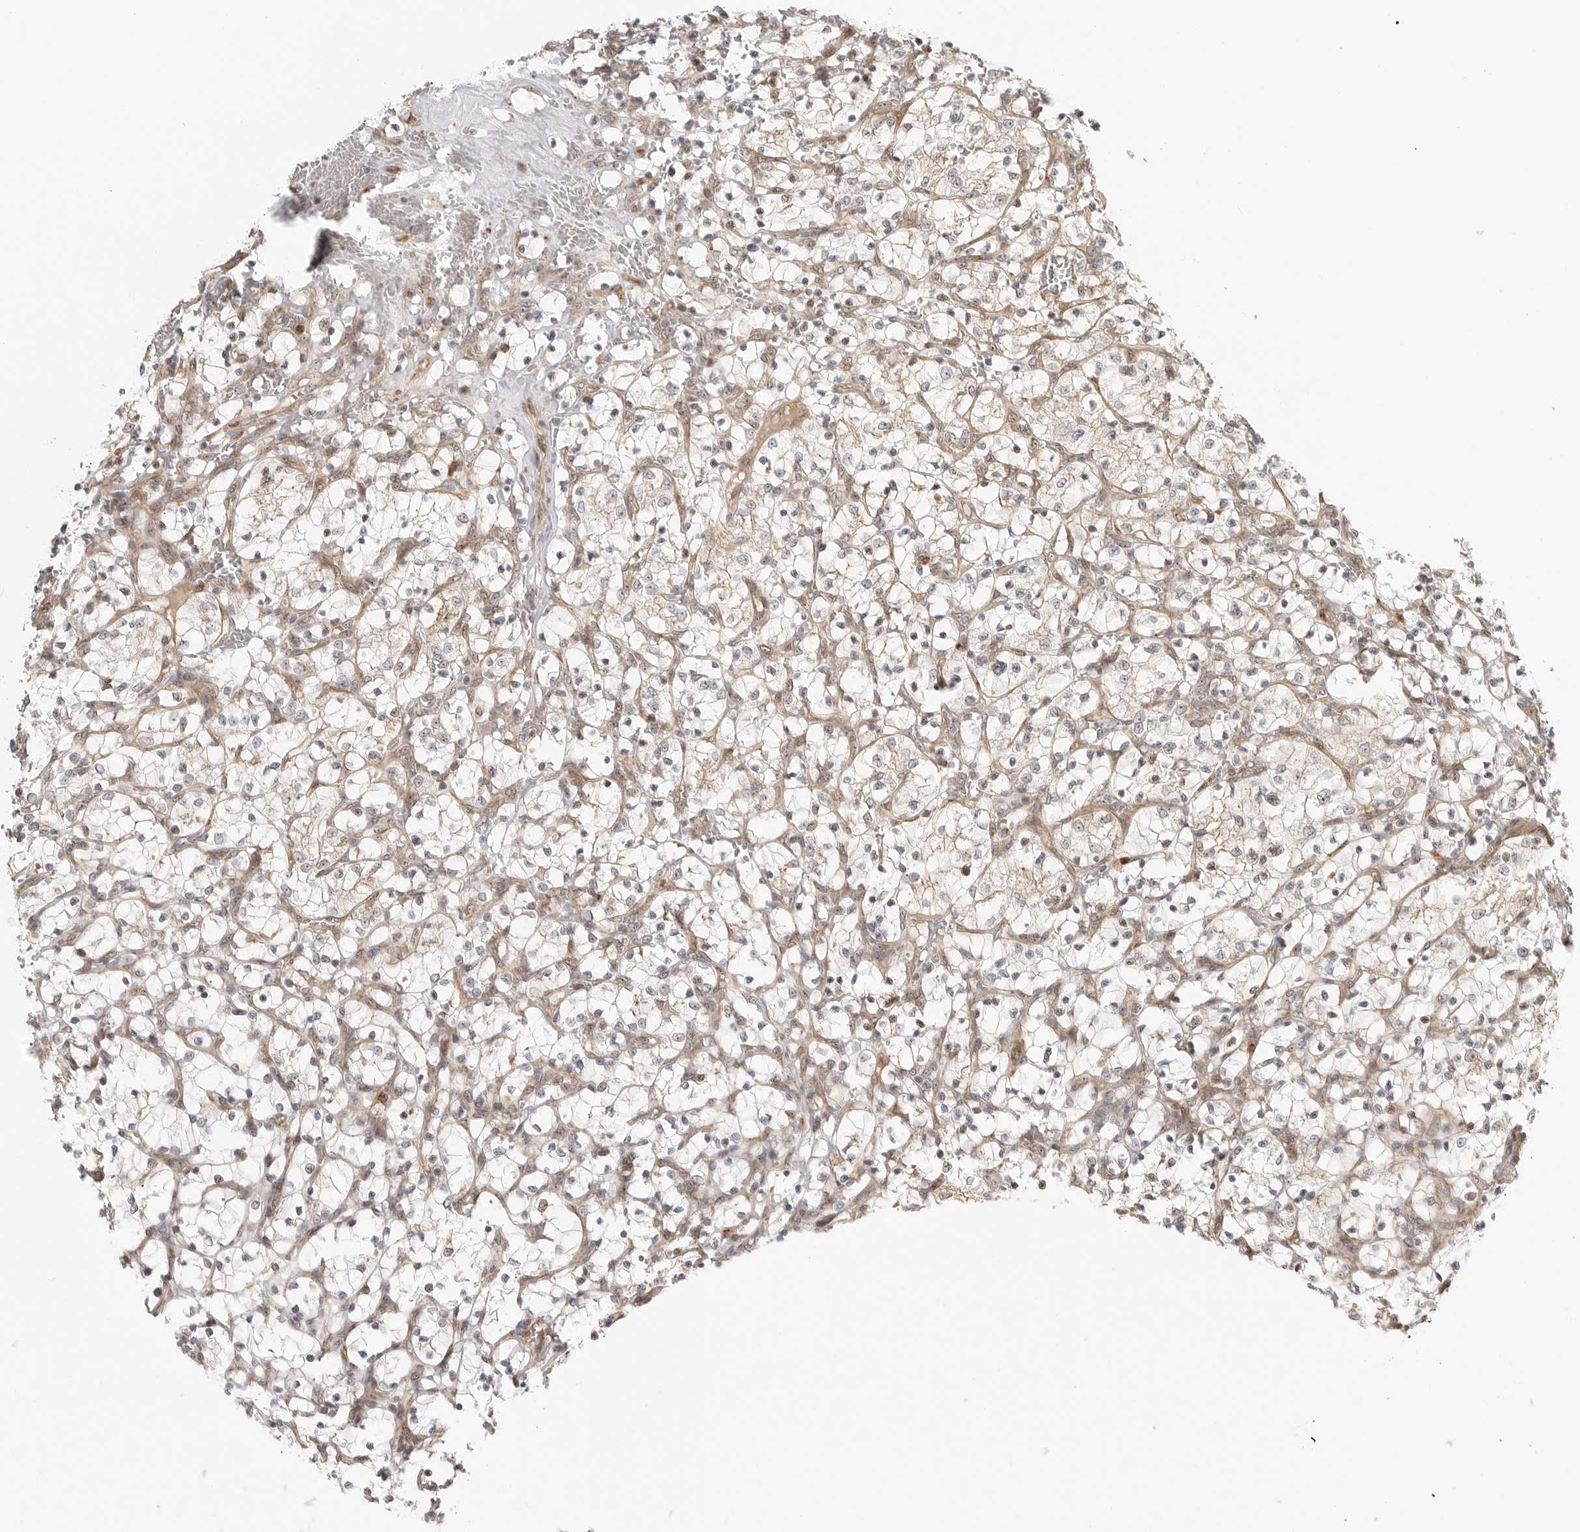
{"staining": {"intensity": "negative", "quantity": "none", "location": "none"}, "tissue": "renal cancer", "cell_type": "Tumor cells", "image_type": "cancer", "snomed": [{"axis": "morphology", "description": "Adenocarcinoma, NOS"}, {"axis": "topography", "description": "Kidney"}], "caption": "Immunohistochemistry (IHC) image of human renal cancer stained for a protein (brown), which reveals no staining in tumor cells.", "gene": "DSCC1", "patient": {"sex": "female", "age": 69}}